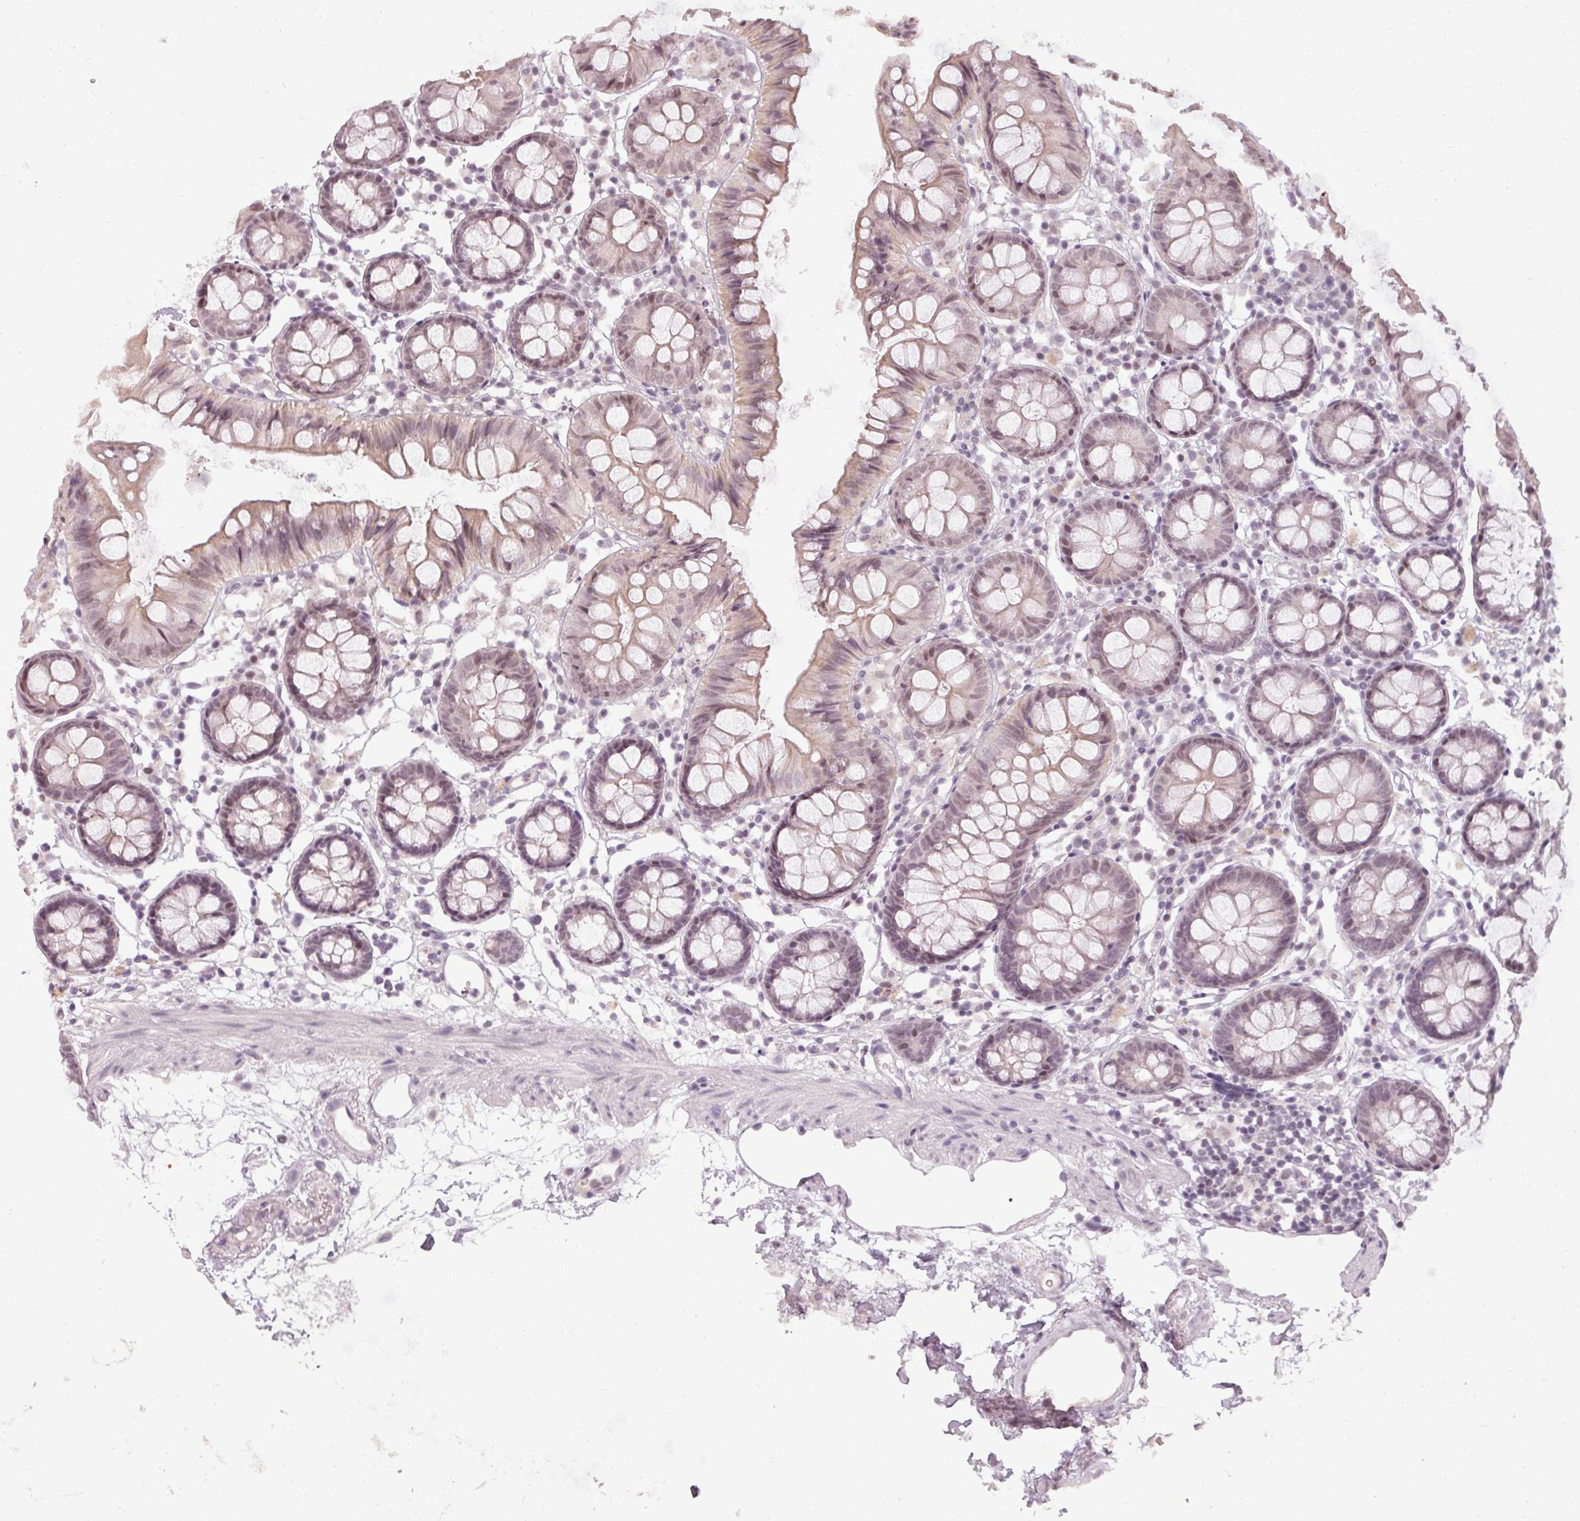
{"staining": {"intensity": "negative", "quantity": "none", "location": "none"}, "tissue": "colon", "cell_type": "Endothelial cells", "image_type": "normal", "snomed": [{"axis": "morphology", "description": "Normal tissue, NOS"}, {"axis": "topography", "description": "Colon"}], "caption": "This photomicrograph is of unremarkable colon stained with IHC to label a protein in brown with the nuclei are counter-stained blue. There is no positivity in endothelial cells.", "gene": "BCAS3", "patient": {"sex": "female", "age": 84}}